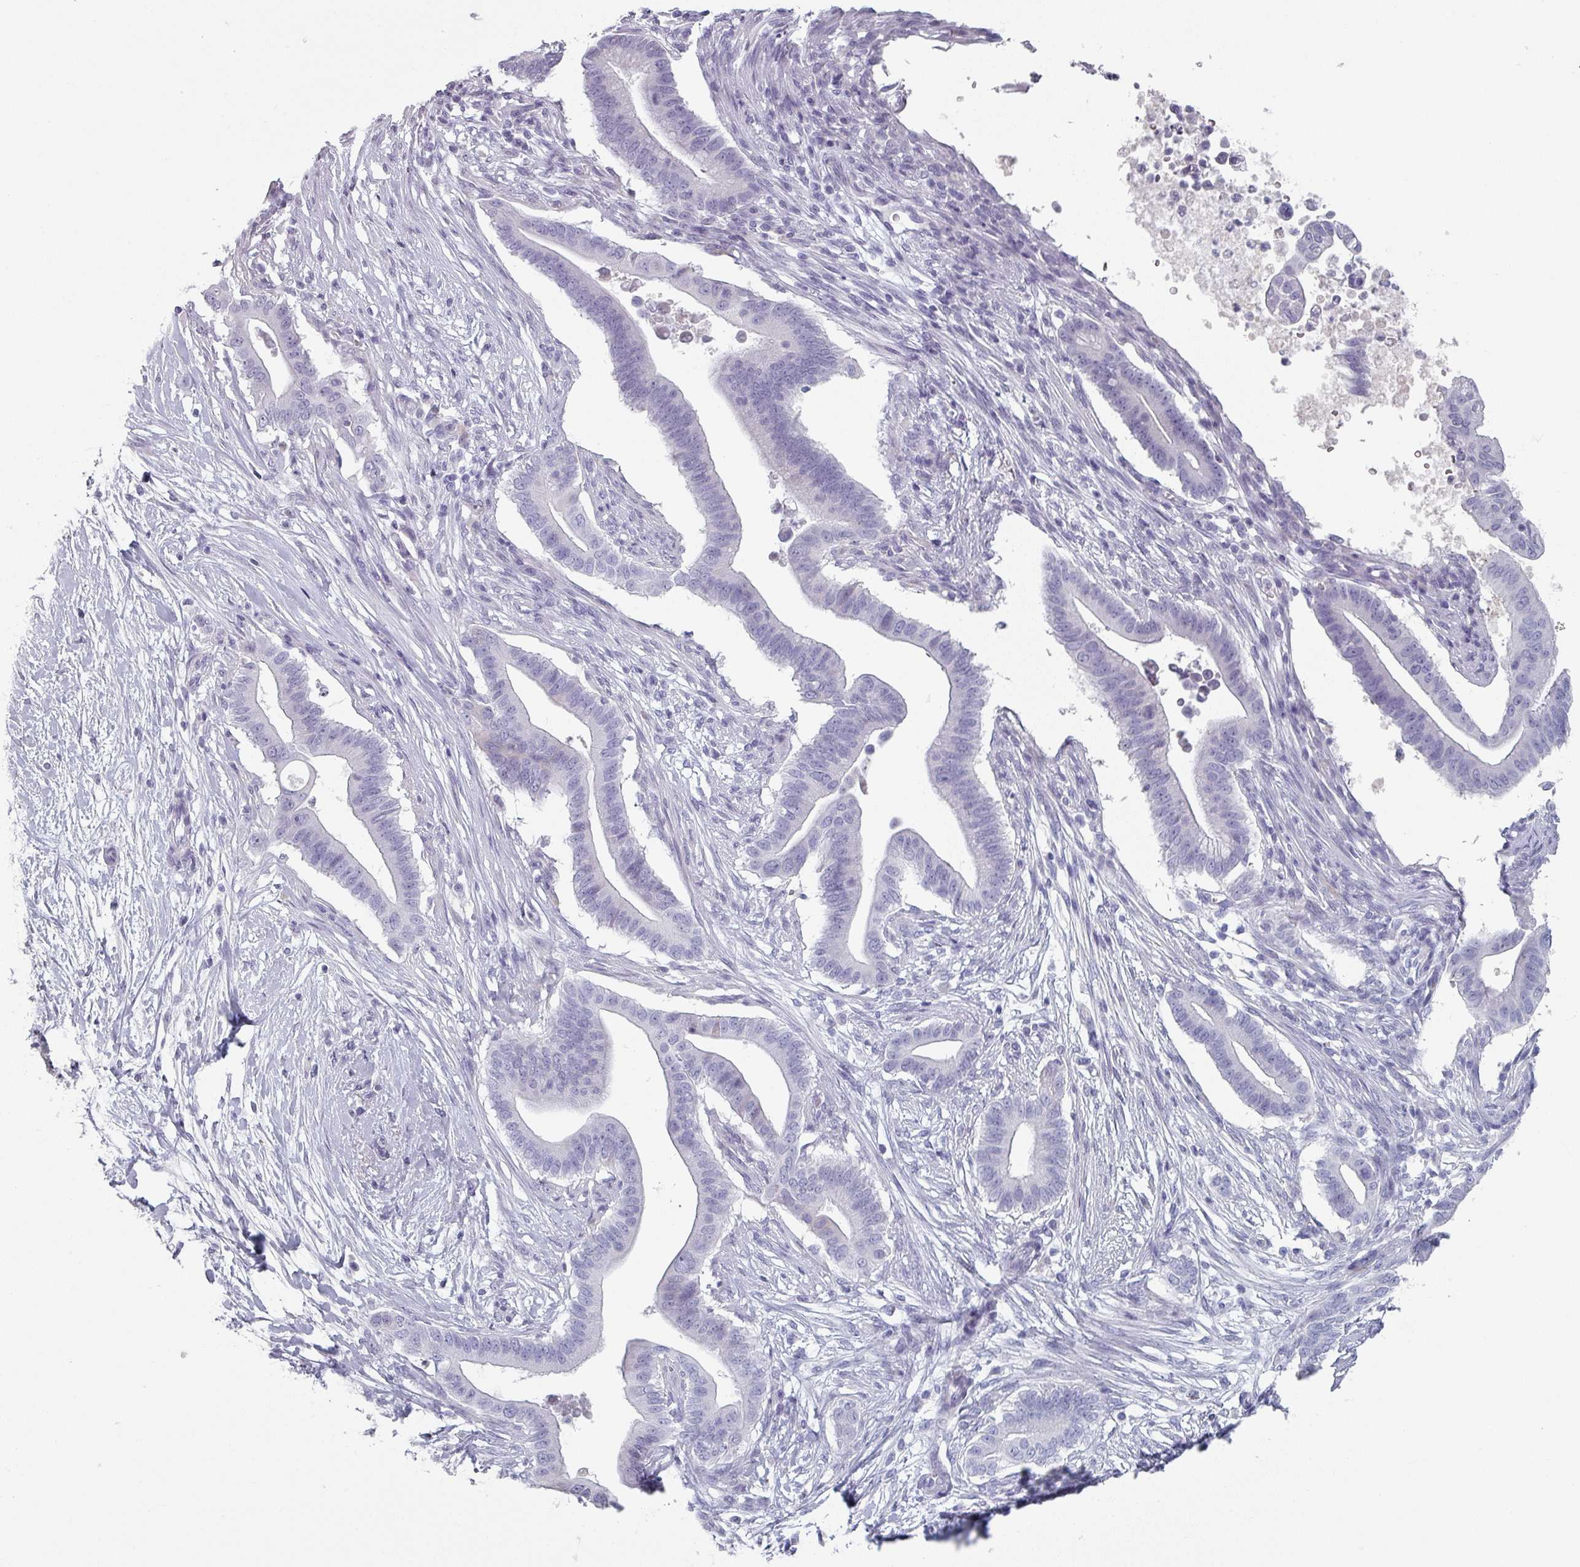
{"staining": {"intensity": "negative", "quantity": "none", "location": "none"}, "tissue": "pancreatic cancer", "cell_type": "Tumor cells", "image_type": "cancer", "snomed": [{"axis": "morphology", "description": "Adenocarcinoma, NOS"}, {"axis": "topography", "description": "Pancreas"}], "caption": "Immunohistochemistry of pancreatic cancer (adenocarcinoma) reveals no expression in tumor cells.", "gene": "SLC35G2", "patient": {"sex": "male", "age": 68}}